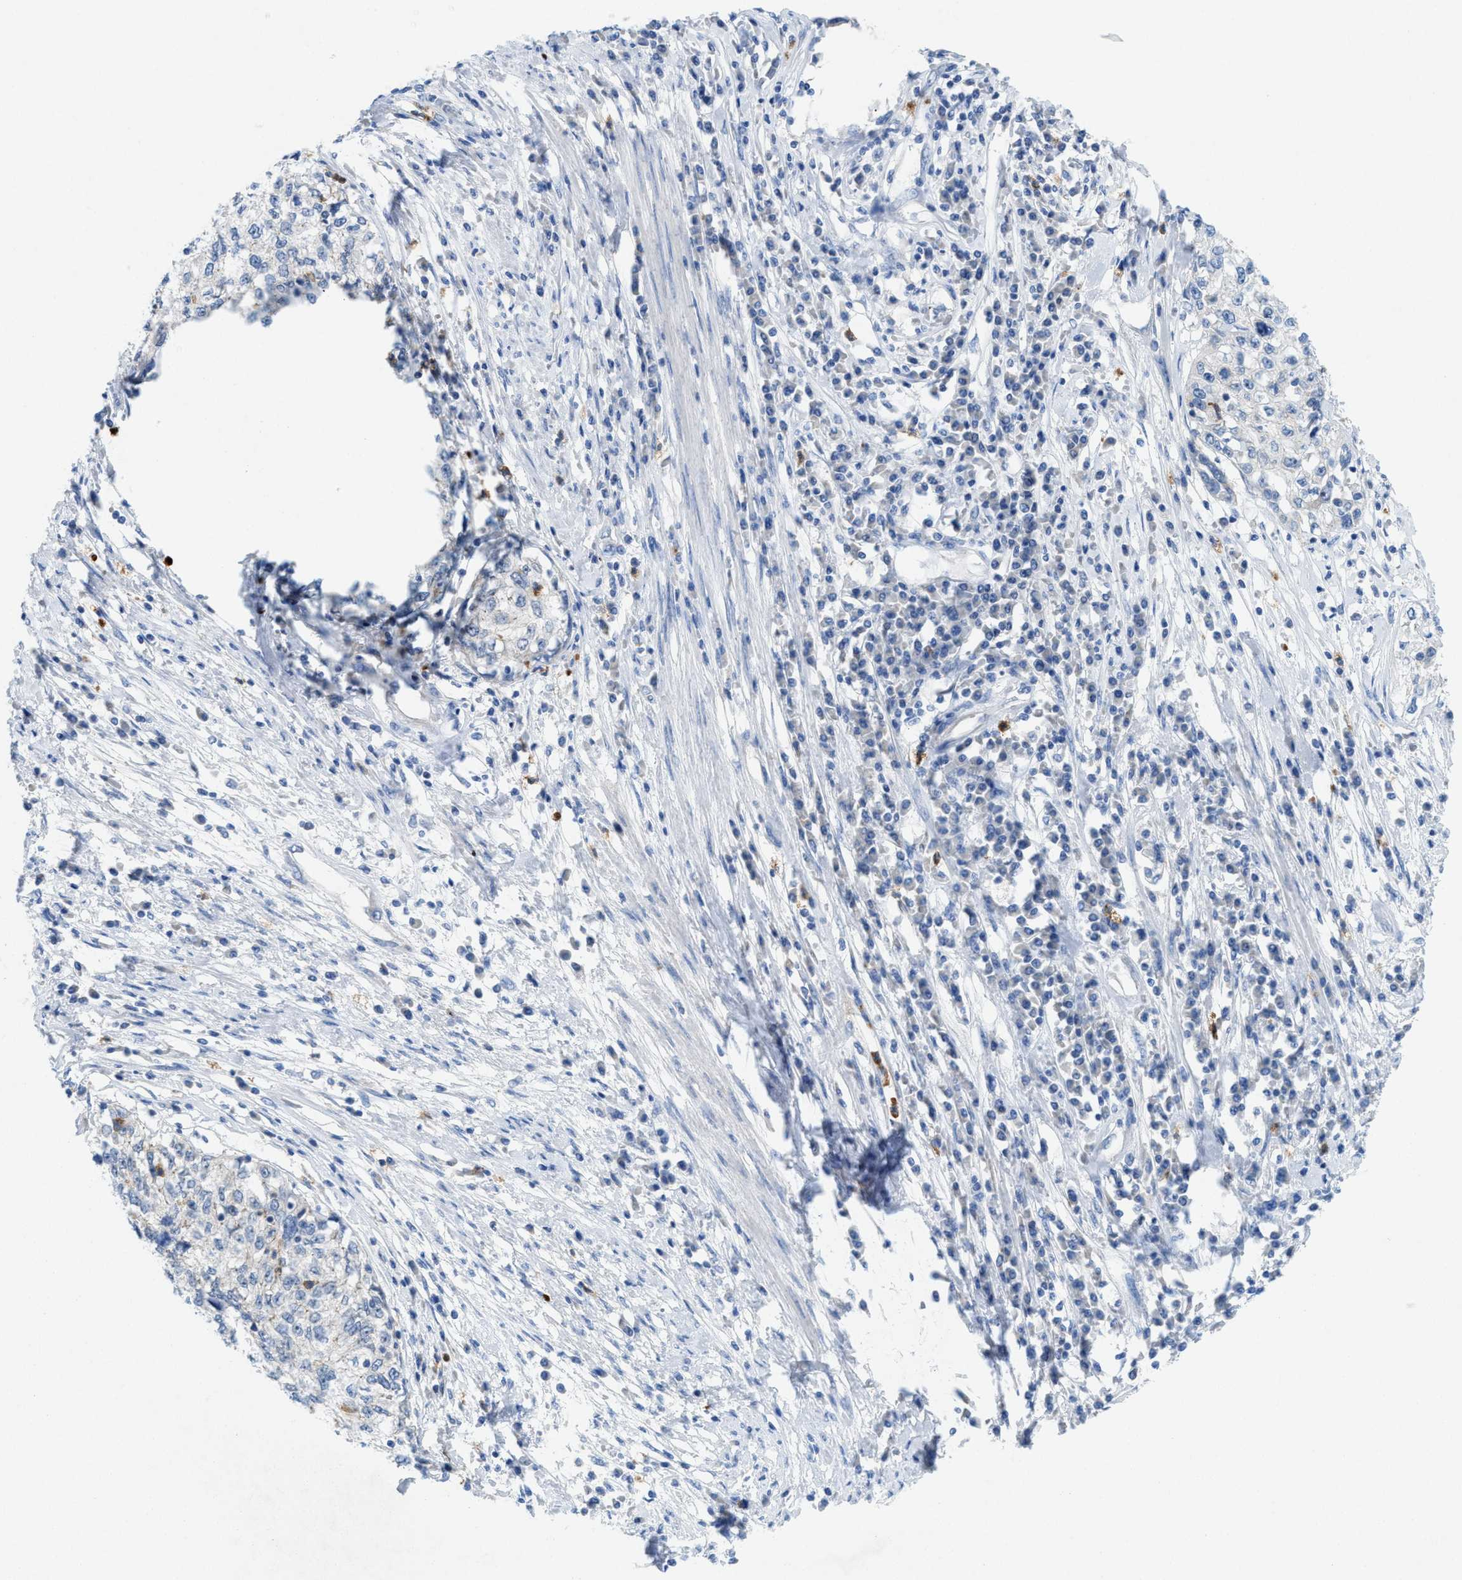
{"staining": {"intensity": "negative", "quantity": "none", "location": "none"}, "tissue": "cervical cancer", "cell_type": "Tumor cells", "image_type": "cancer", "snomed": [{"axis": "morphology", "description": "Squamous cell carcinoma, NOS"}, {"axis": "topography", "description": "Cervix"}], "caption": "Micrograph shows no significant protein positivity in tumor cells of cervical squamous cell carcinoma. (DAB immunohistochemistry, high magnification).", "gene": "CMTM1", "patient": {"sex": "female", "age": 57}}